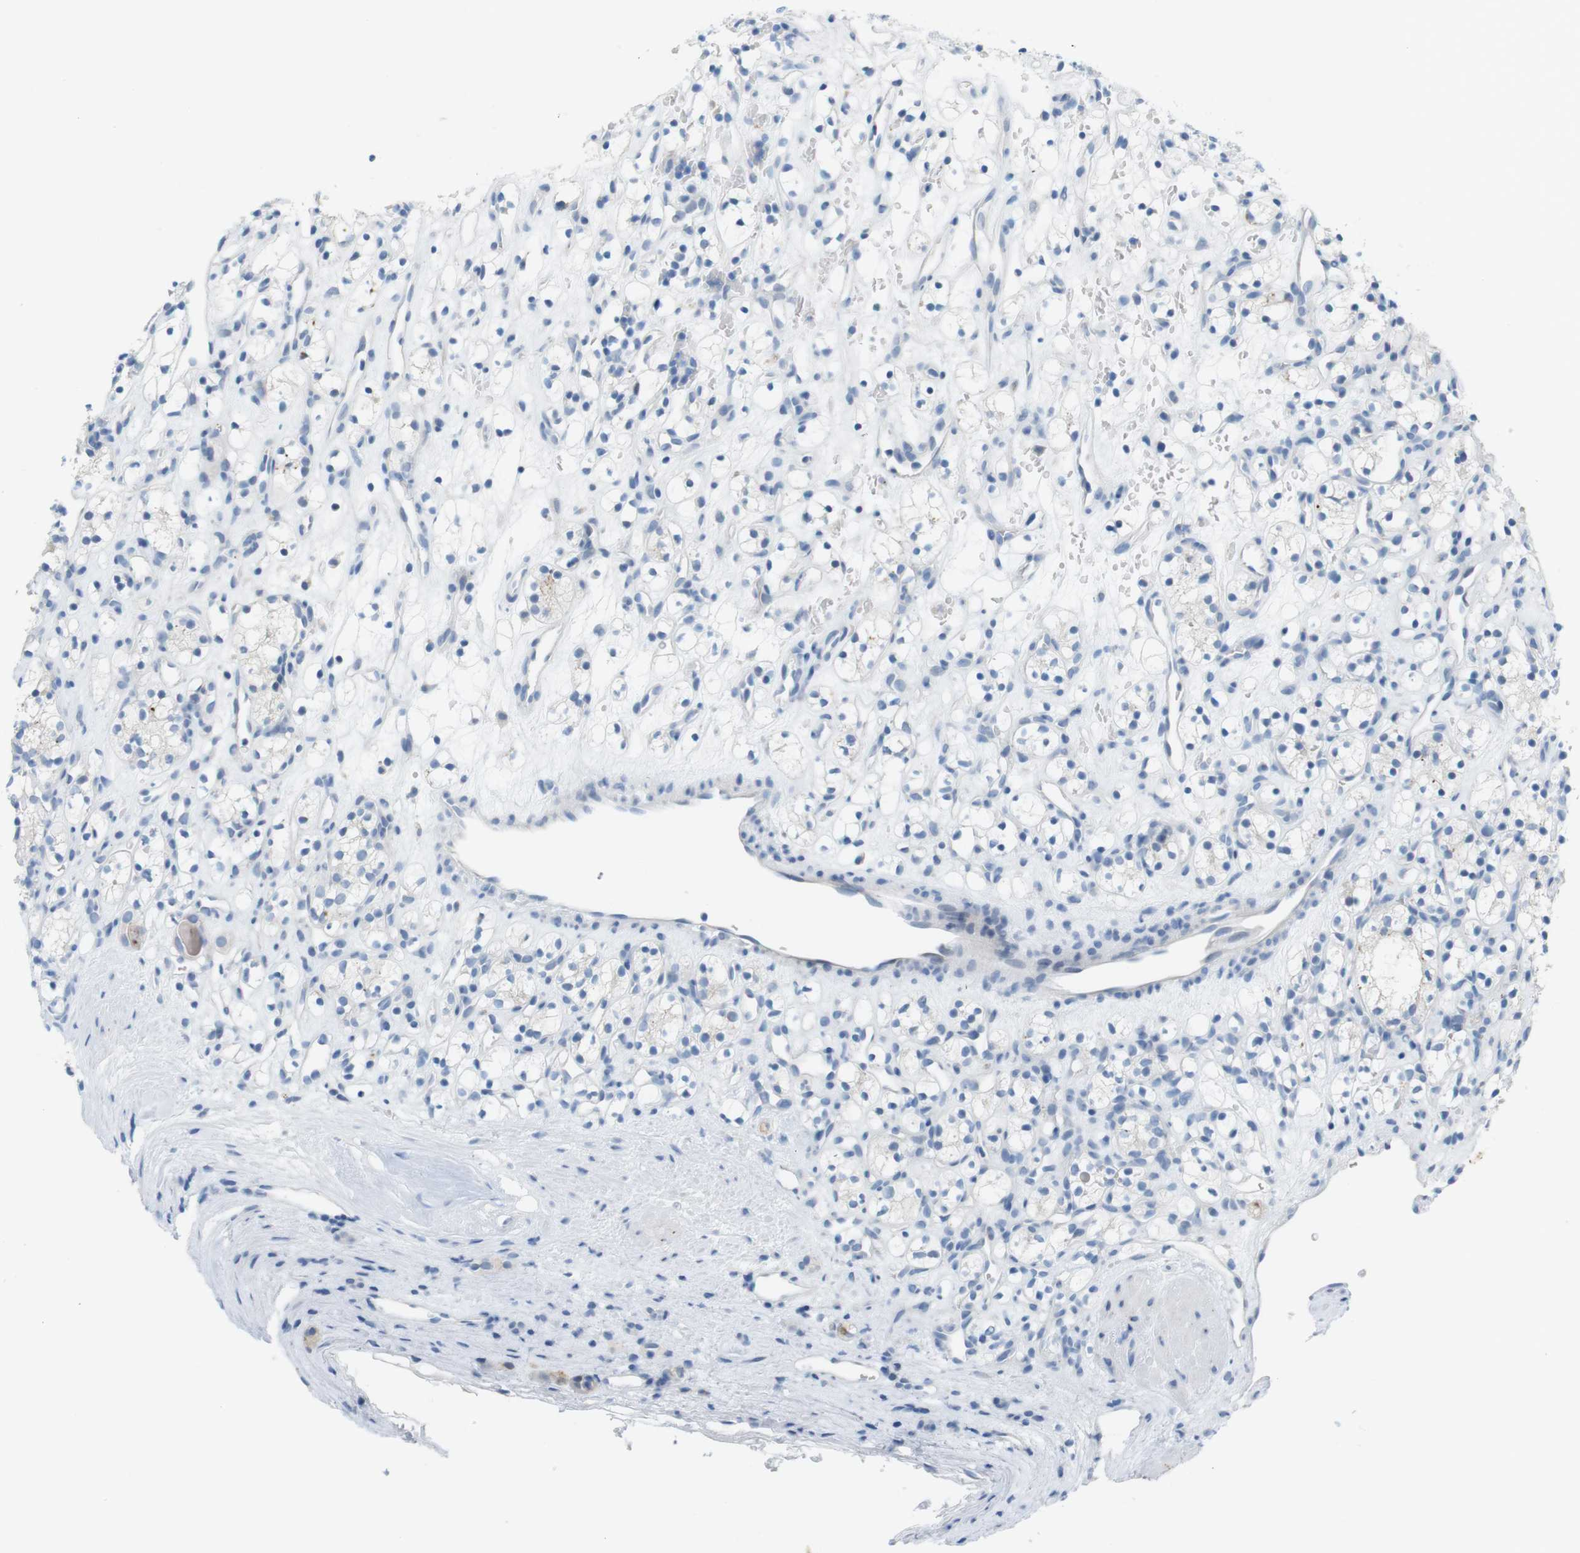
{"staining": {"intensity": "negative", "quantity": "none", "location": "none"}, "tissue": "renal cancer", "cell_type": "Tumor cells", "image_type": "cancer", "snomed": [{"axis": "morphology", "description": "Adenocarcinoma, NOS"}, {"axis": "topography", "description": "Kidney"}], "caption": "Renal cancer (adenocarcinoma) was stained to show a protein in brown. There is no significant expression in tumor cells.", "gene": "YIPF1", "patient": {"sex": "female", "age": 60}}